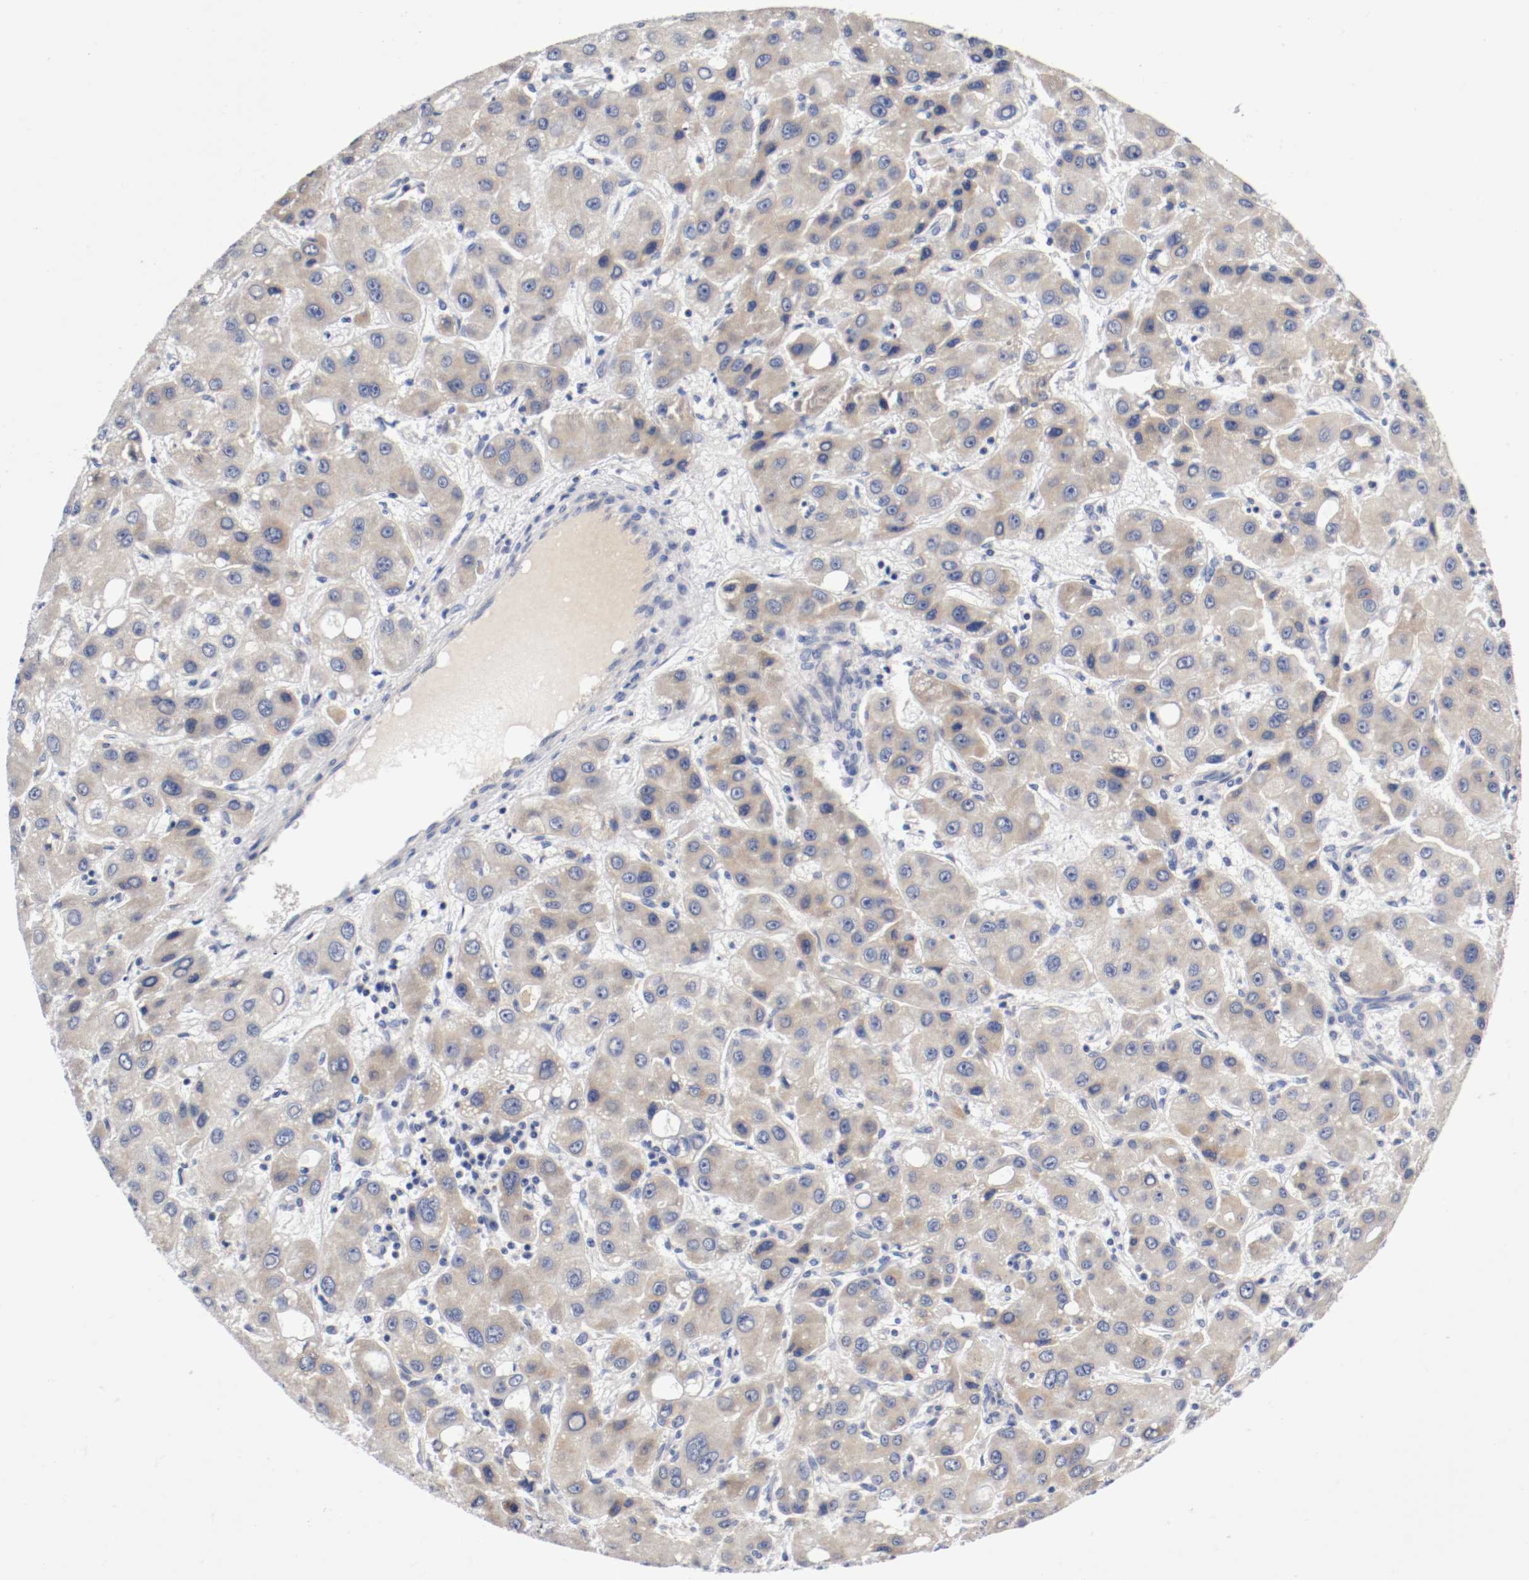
{"staining": {"intensity": "weak", "quantity": "25%-75%", "location": "cytoplasmic/membranous"}, "tissue": "liver cancer", "cell_type": "Tumor cells", "image_type": "cancer", "snomed": [{"axis": "morphology", "description": "Carcinoma, Hepatocellular, NOS"}, {"axis": "topography", "description": "Liver"}], "caption": "Weak cytoplasmic/membranous expression is appreciated in approximately 25%-75% of tumor cells in liver cancer. (Stains: DAB in brown, nuclei in blue, Microscopy: brightfield microscopy at high magnification).", "gene": "PCSK6", "patient": {"sex": "male", "age": 55}}